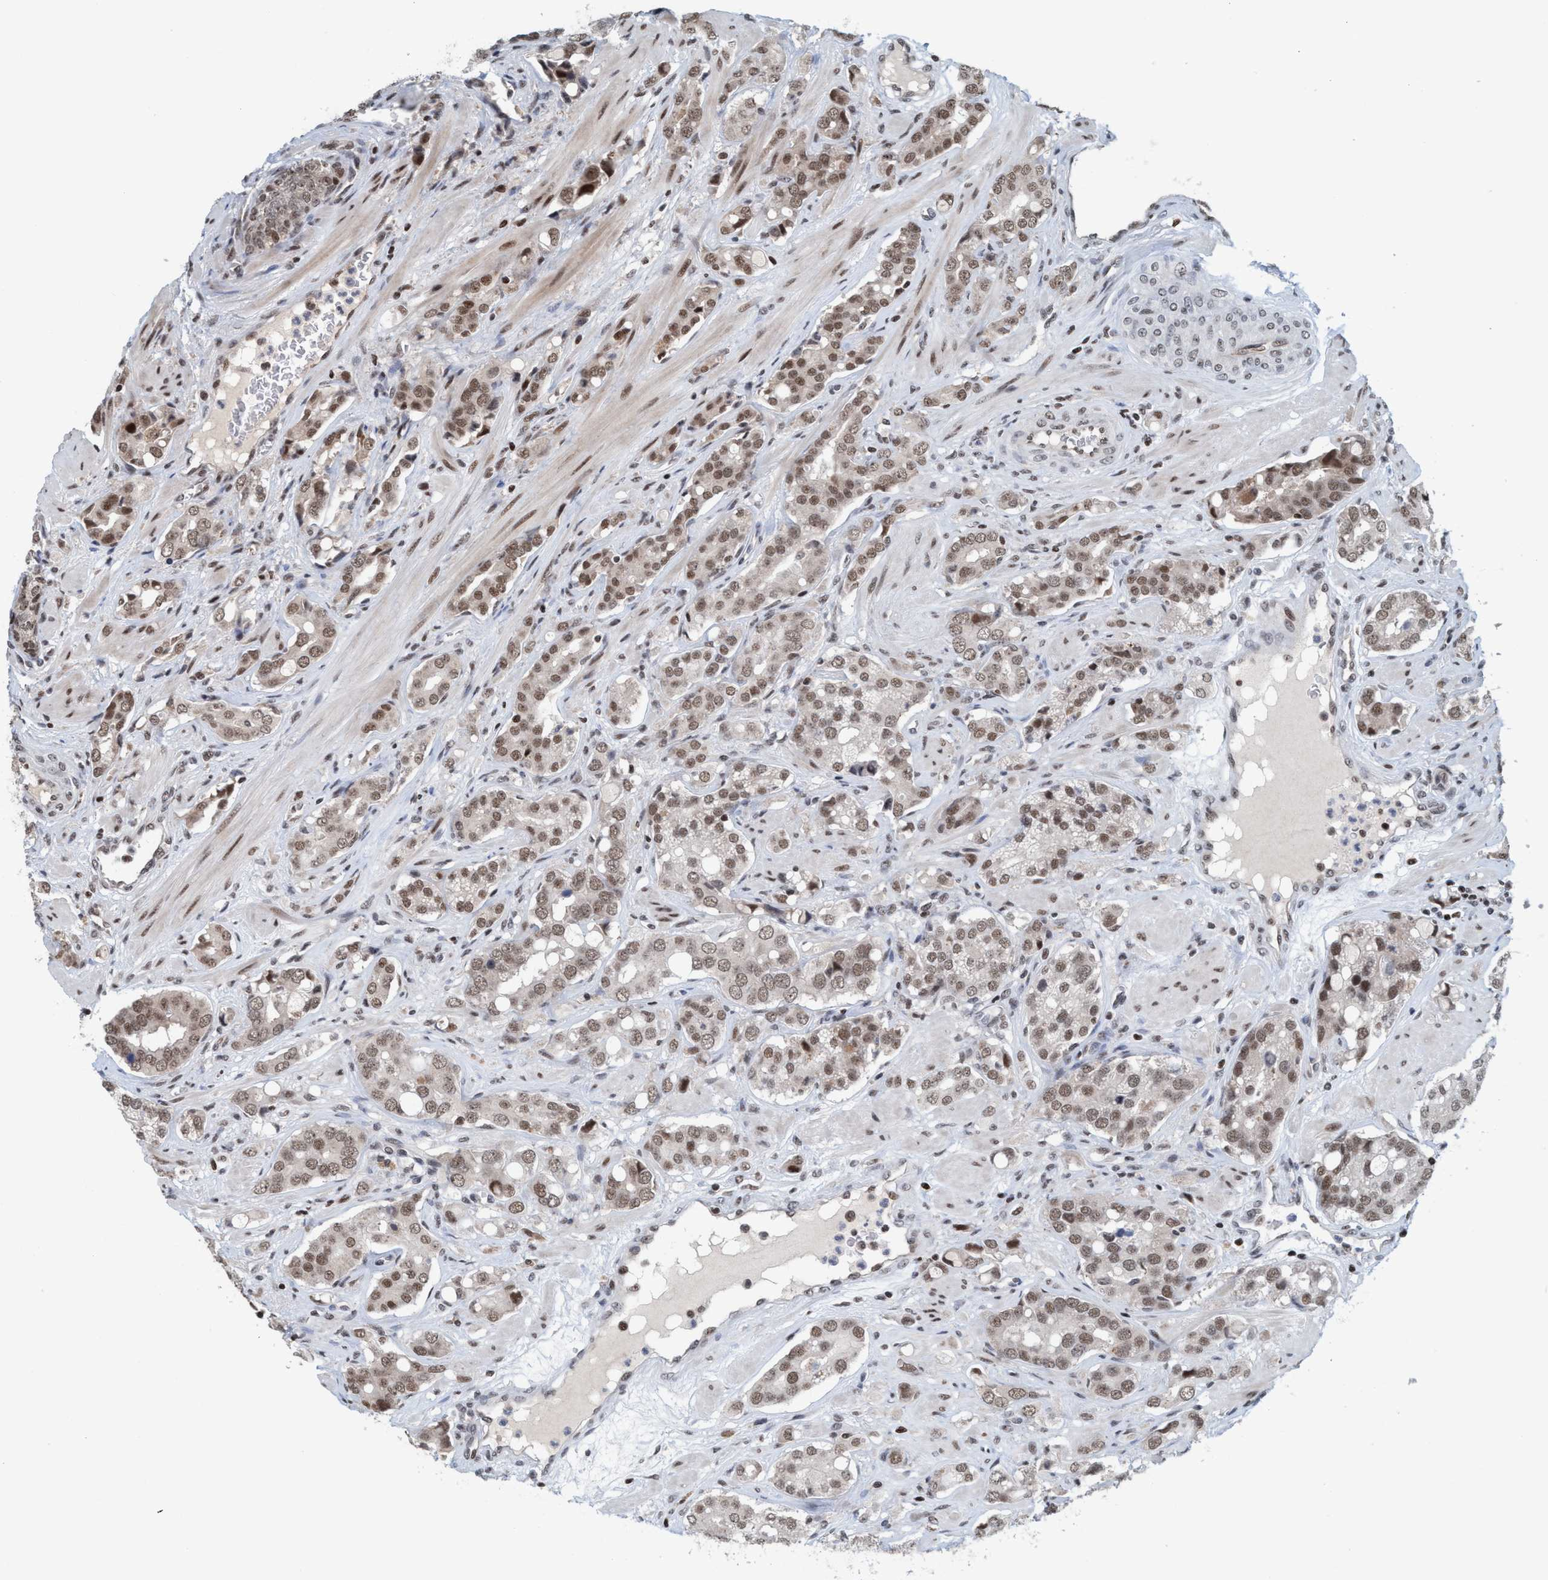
{"staining": {"intensity": "moderate", "quantity": ">75%", "location": "nuclear"}, "tissue": "prostate cancer", "cell_type": "Tumor cells", "image_type": "cancer", "snomed": [{"axis": "morphology", "description": "Adenocarcinoma, High grade"}, {"axis": "topography", "description": "Prostate"}], "caption": "Human prostate cancer (high-grade adenocarcinoma) stained for a protein (brown) shows moderate nuclear positive positivity in about >75% of tumor cells.", "gene": "SMCR8", "patient": {"sex": "male", "age": 52}}